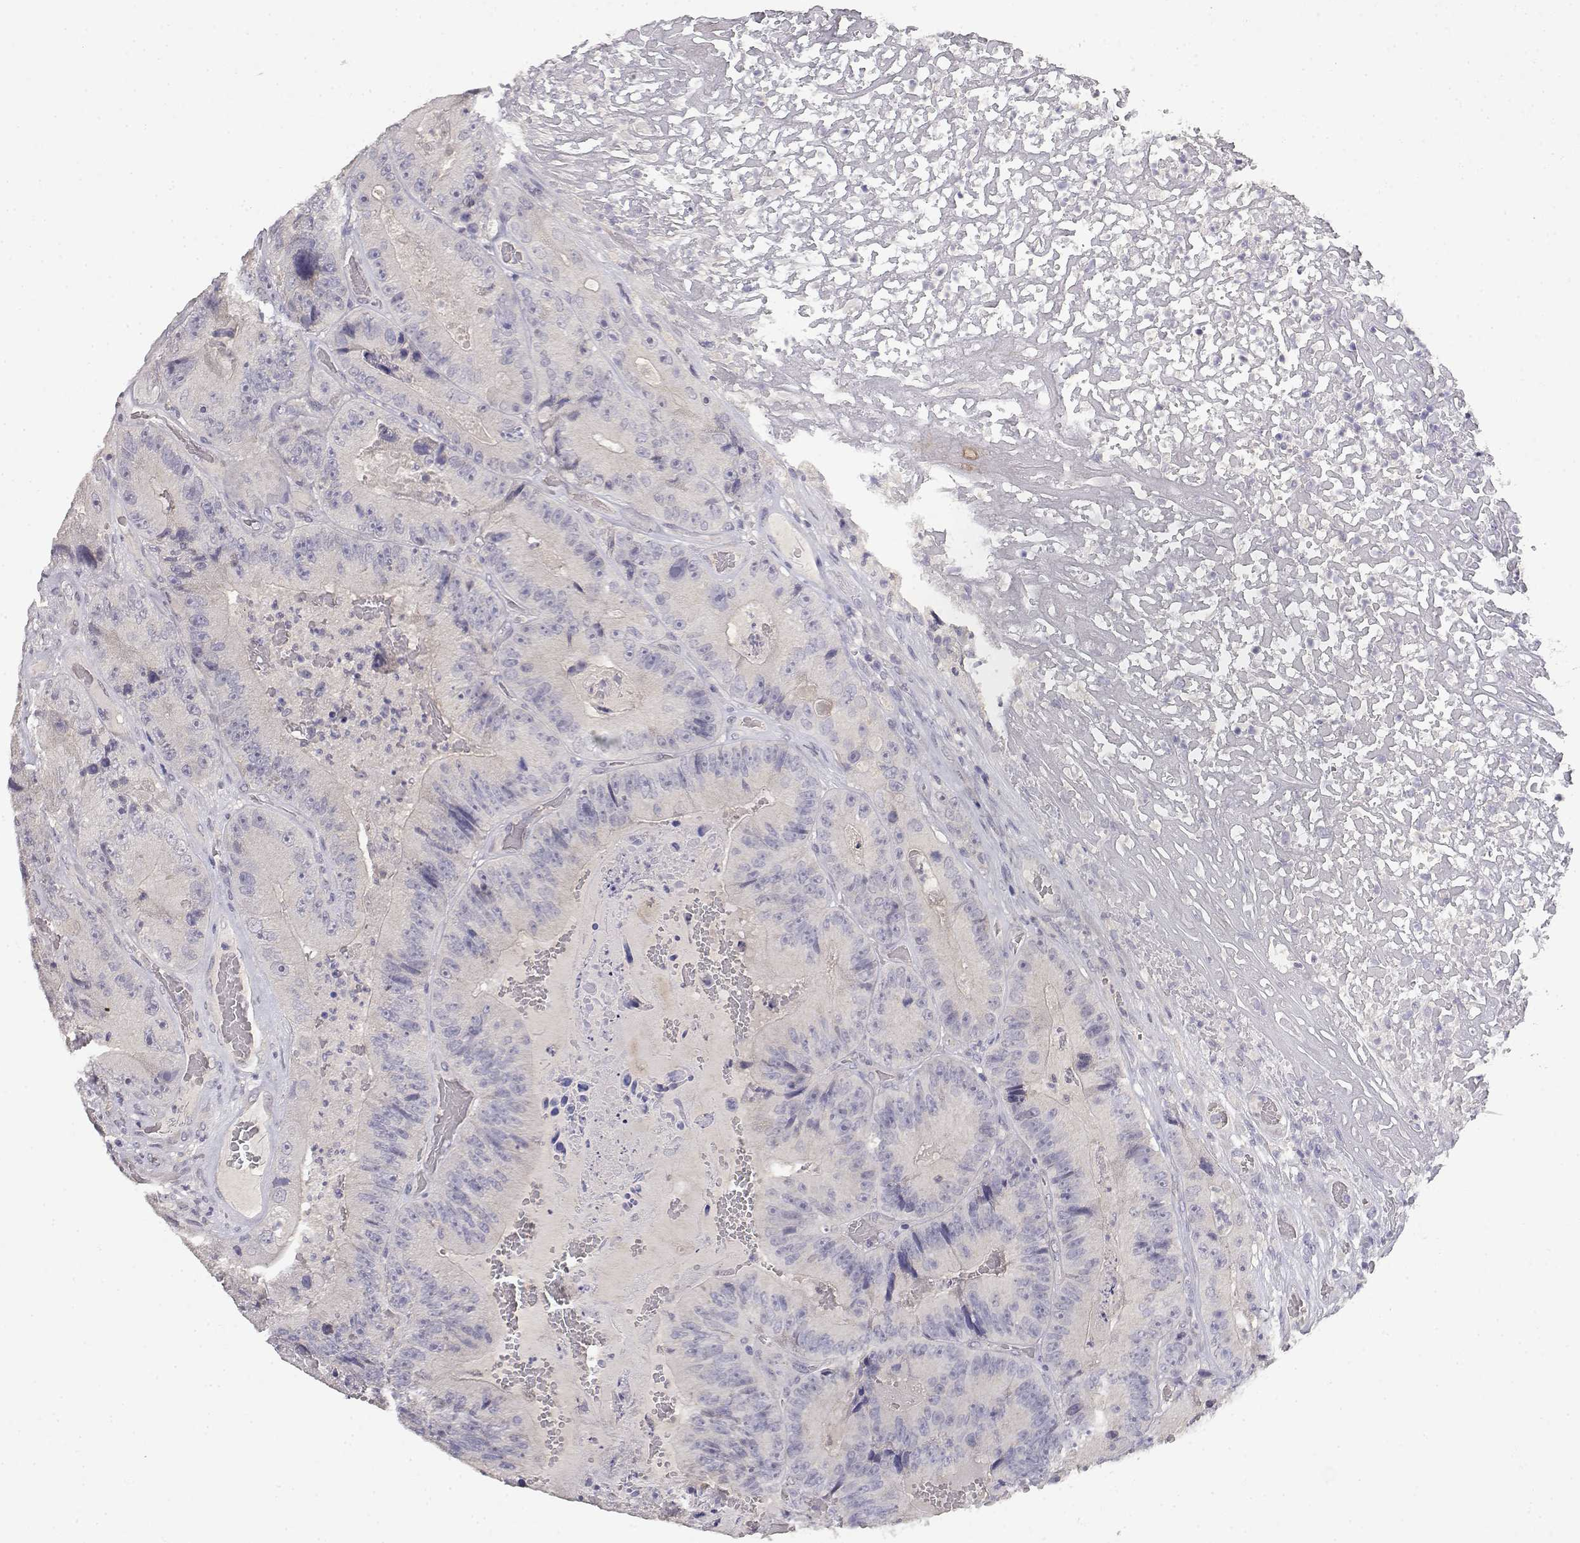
{"staining": {"intensity": "negative", "quantity": "none", "location": "none"}, "tissue": "colorectal cancer", "cell_type": "Tumor cells", "image_type": "cancer", "snomed": [{"axis": "morphology", "description": "Adenocarcinoma, NOS"}, {"axis": "topography", "description": "Colon"}], "caption": "A micrograph of human colorectal cancer is negative for staining in tumor cells.", "gene": "ADA", "patient": {"sex": "female", "age": 86}}